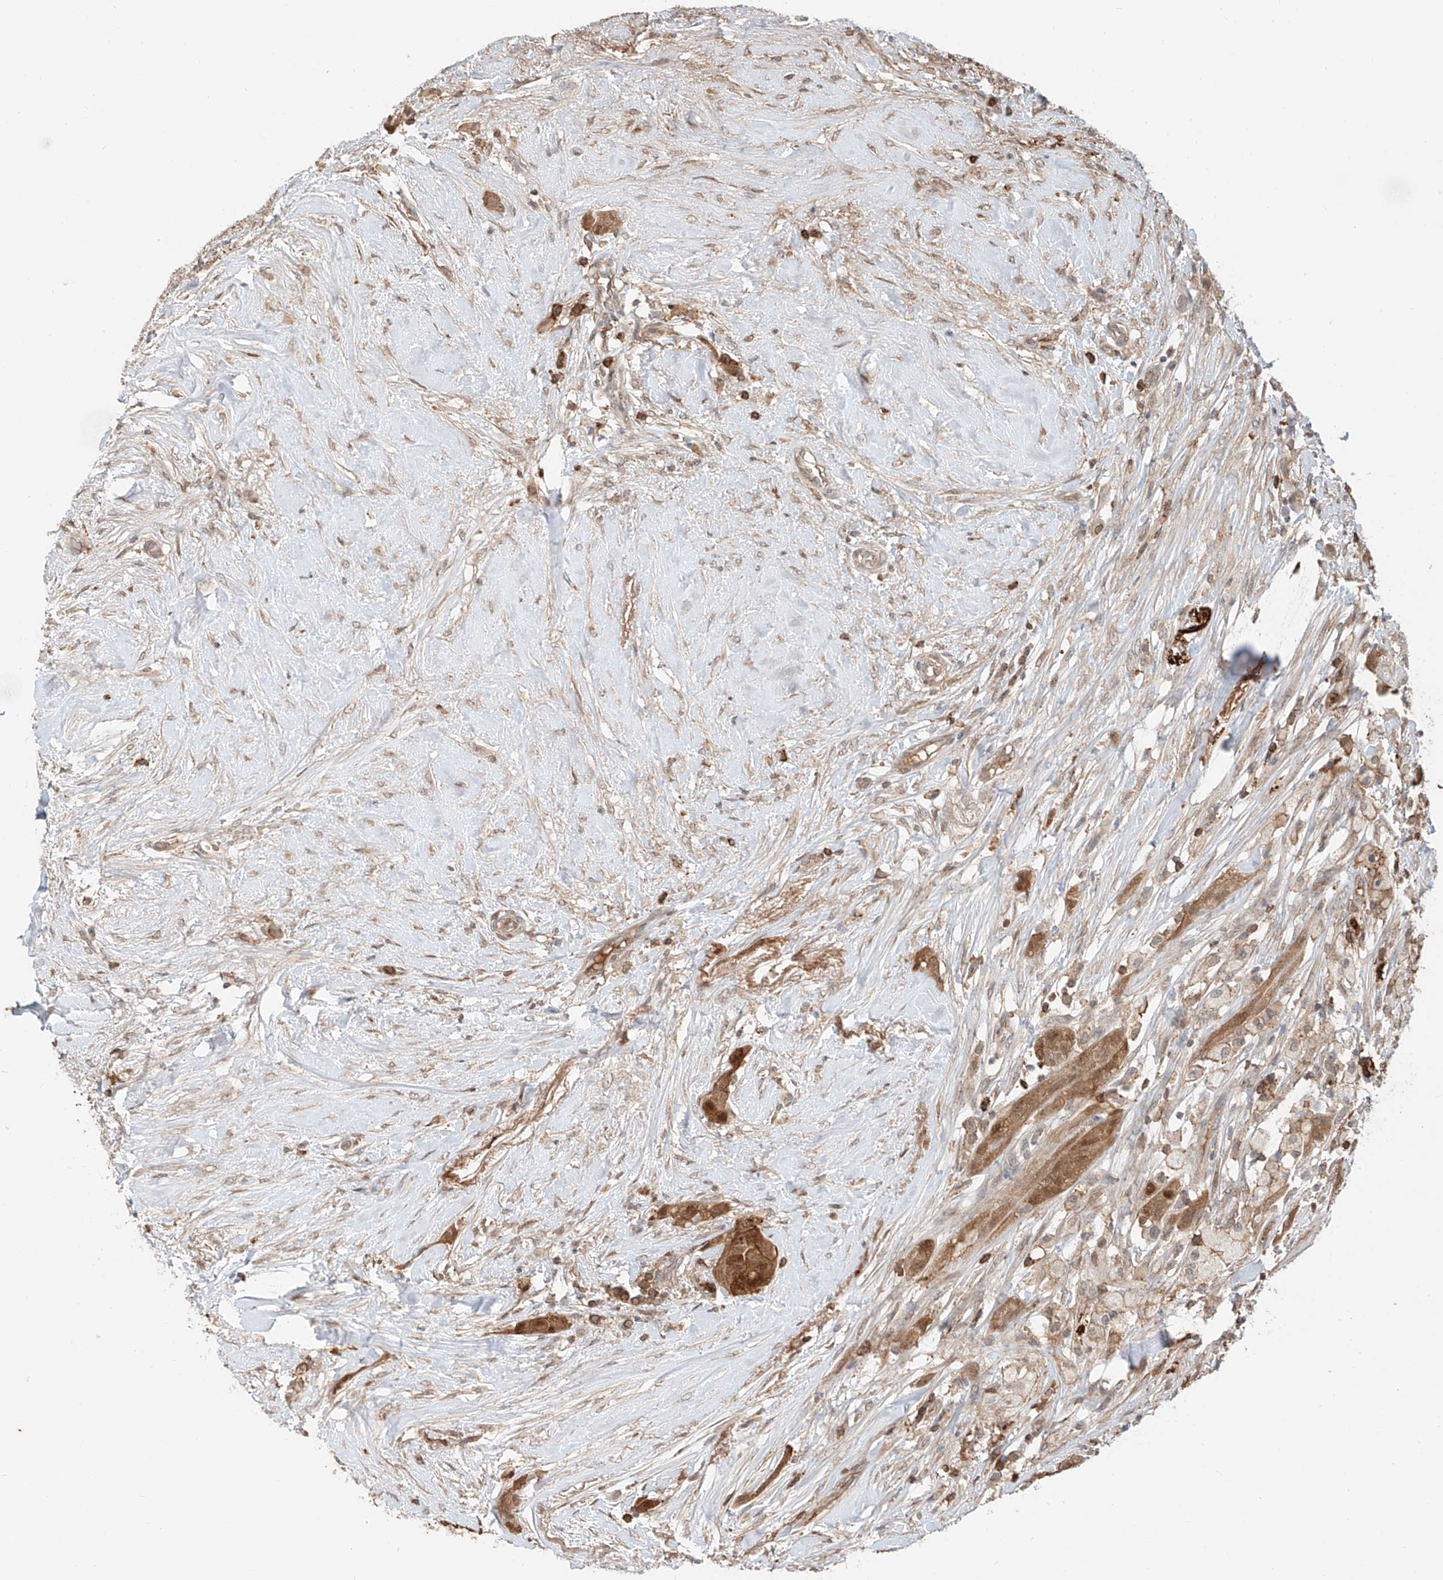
{"staining": {"intensity": "moderate", "quantity": ">75%", "location": "cytoplasmic/membranous,nuclear"}, "tissue": "thyroid cancer", "cell_type": "Tumor cells", "image_type": "cancer", "snomed": [{"axis": "morphology", "description": "Papillary adenocarcinoma, NOS"}, {"axis": "topography", "description": "Thyroid gland"}], "caption": "Thyroid cancer (papillary adenocarcinoma) stained with DAB (3,3'-diaminobenzidine) immunohistochemistry demonstrates medium levels of moderate cytoplasmic/membranous and nuclear positivity in approximately >75% of tumor cells.", "gene": "CEP162", "patient": {"sex": "female", "age": 59}}